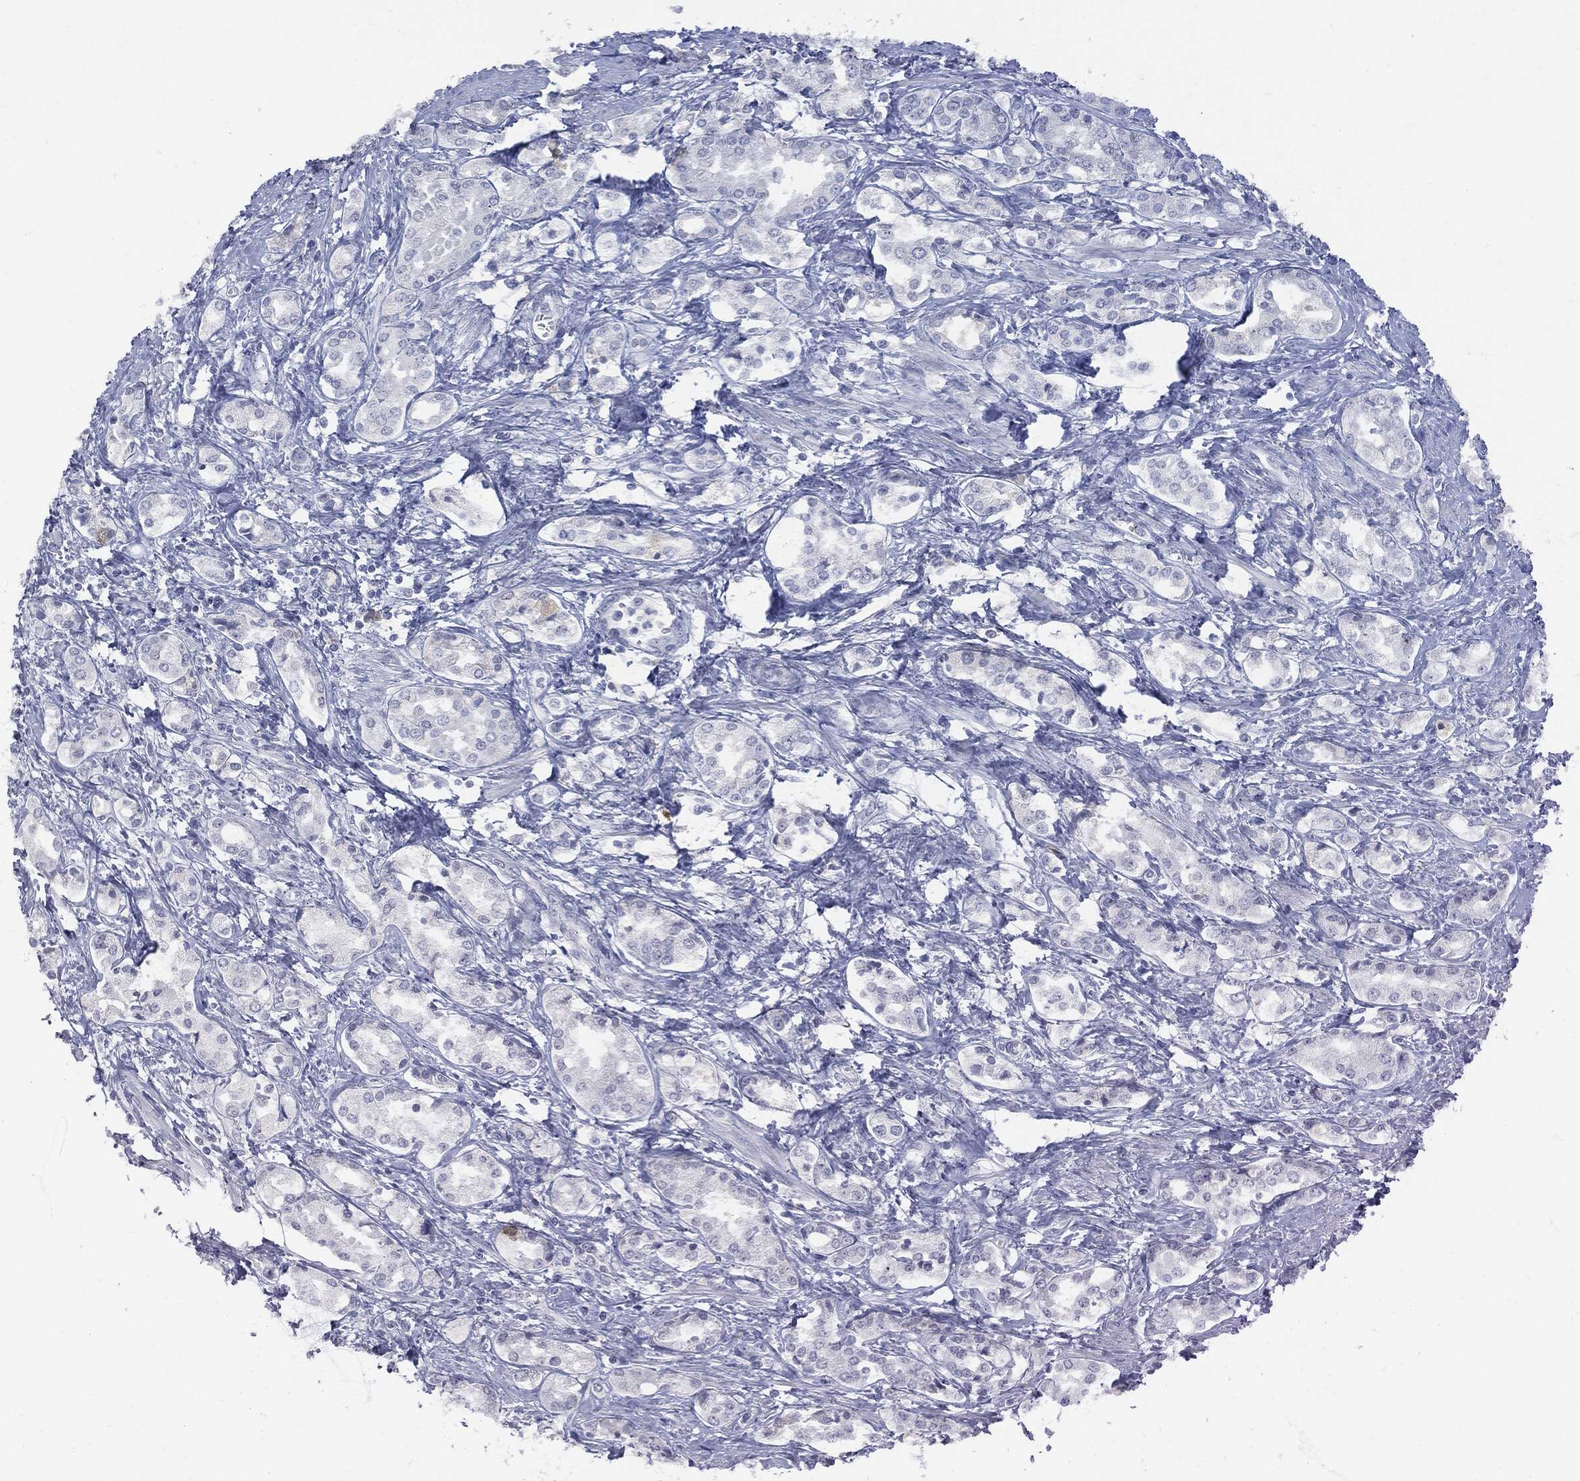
{"staining": {"intensity": "negative", "quantity": "none", "location": "none"}, "tissue": "prostate cancer", "cell_type": "Tumor cells", "image_type": "cancer", "snomed": [{"axis": "morphology", "description": "Adenocarcinoma, NOS"}, {"axis": "topography", "description": "Prostate and seminal vesicle, NOS"}, {"axis": "topography", "description": "Prostate"}], "caption": "Histopathology image shows no protein staining in tumor cells of adenocarcinoma (prostate) tissue.", "gene": "UBE2C", "patient": {"sex": "male", "age": 62}}